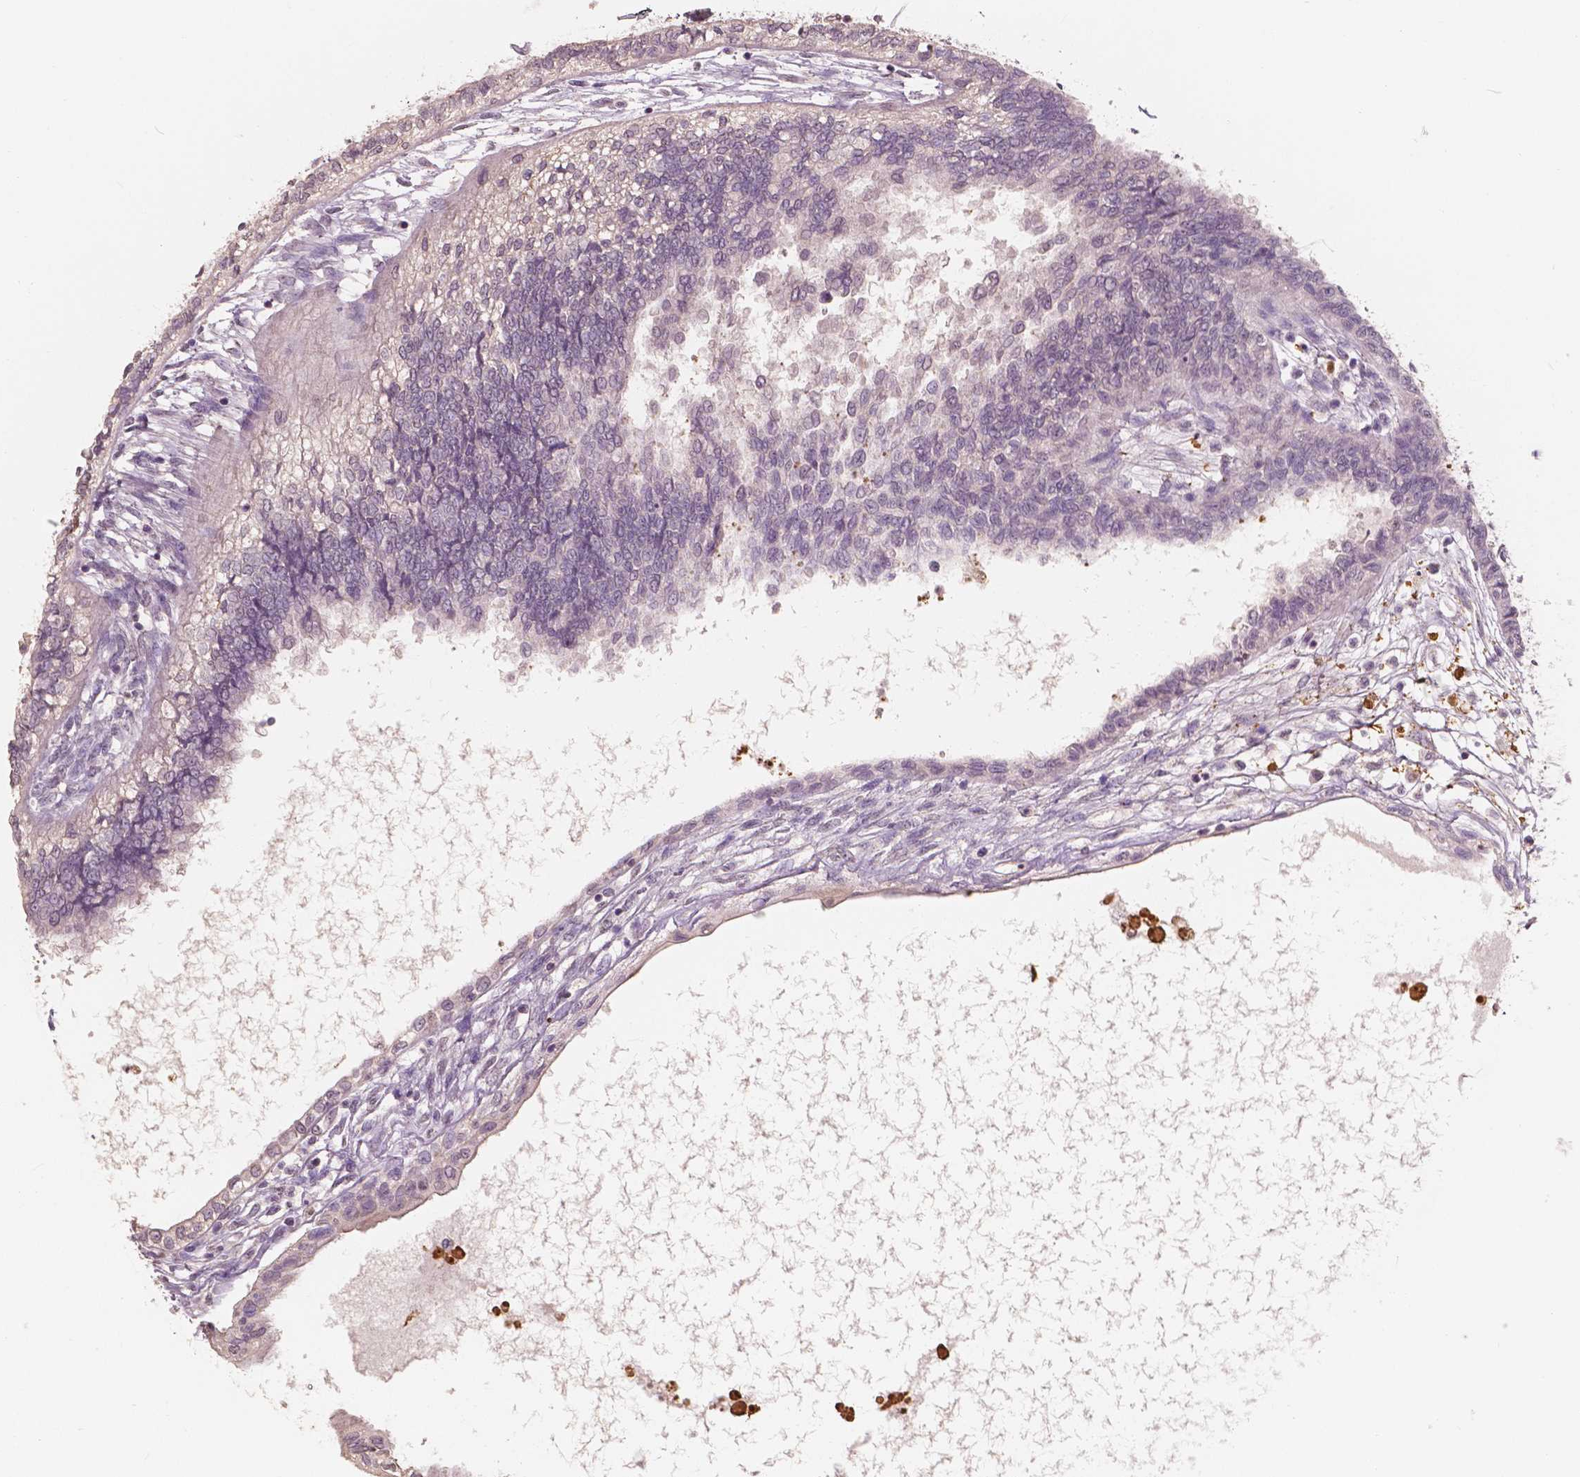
{"staining": {"intensity": "weak", "quantity": "<25%", "location": "cytoplasmic/membranous"}, "tissue": "testis cancer", "cell_type": "Tumor cells", "image_type": "cancer", "snomed": [{"axis": "morphology", "description": "Carcinoma, Embryonal, NOS"}, {"axis": "topography", "description": "Testis"}], "caption": "Immunohistochemistry (IHC) histopathology image of human testis cancer (embryonal carcinoma) stained for a protein (brown), which reveals no expression in tumor cells.", "gene": "SAT2", "patient": {"sex": "male", "age": 37}}